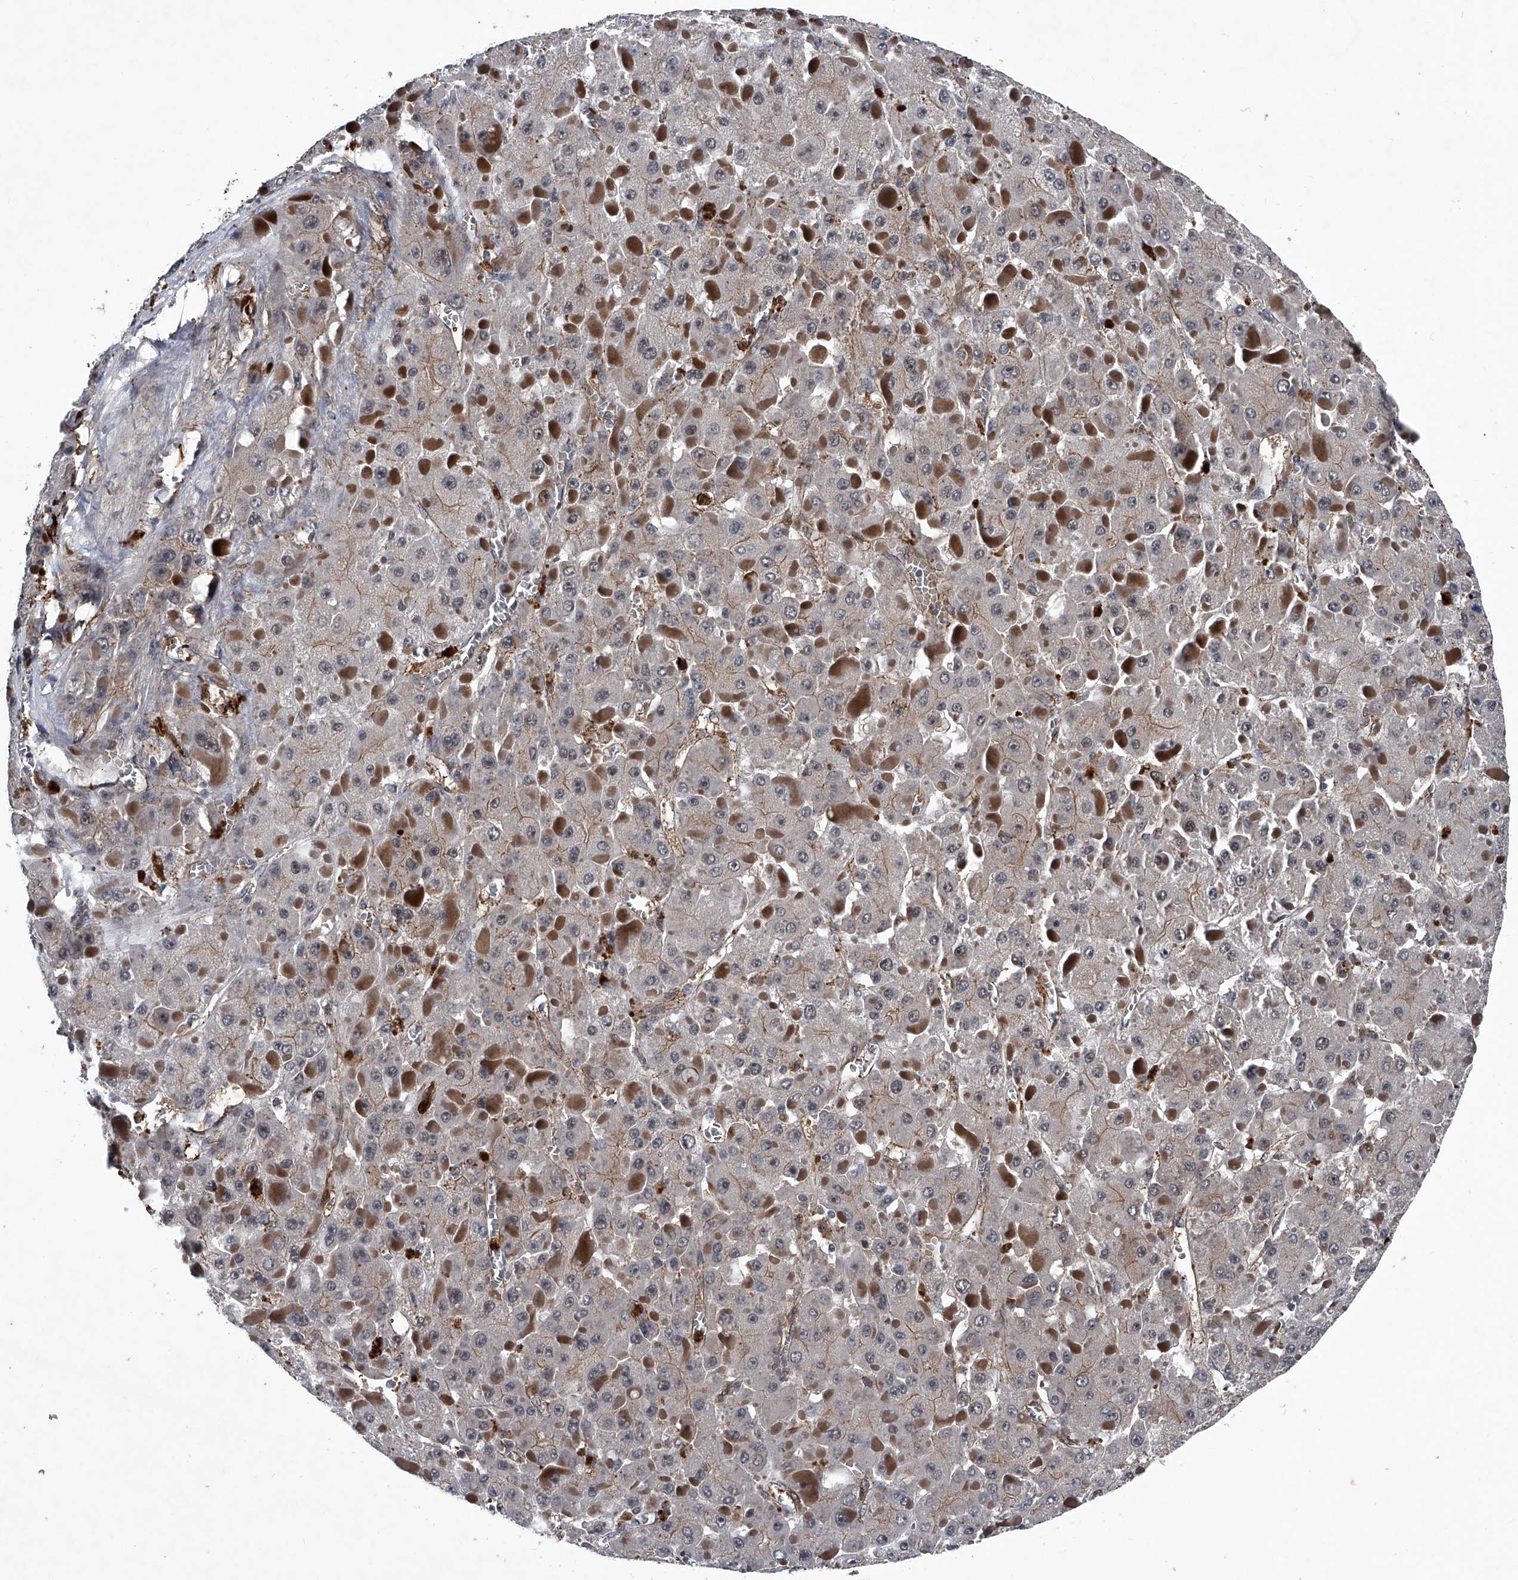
{"staining": {"intensity": "weak", "quantity": "<25%", "location": "cytoplasmic/membranous"}, "tissue": "liver cancer", "cell_type": "Tumor cells", "image_type": "cancer", "snomed": [{"axis": "morphology", "description": "Carcinoma, Hepatocellular, NOS"}, {"axis": "topography", "description": "Liver"}], "caption": "IHC histopathology image of human liver hepatocellular carcinoma stained for a protein (brown), which displays no staining in tumor cells.", "gene": "MAPKAP1", "patient": {"sex": "female", "age": 73}}